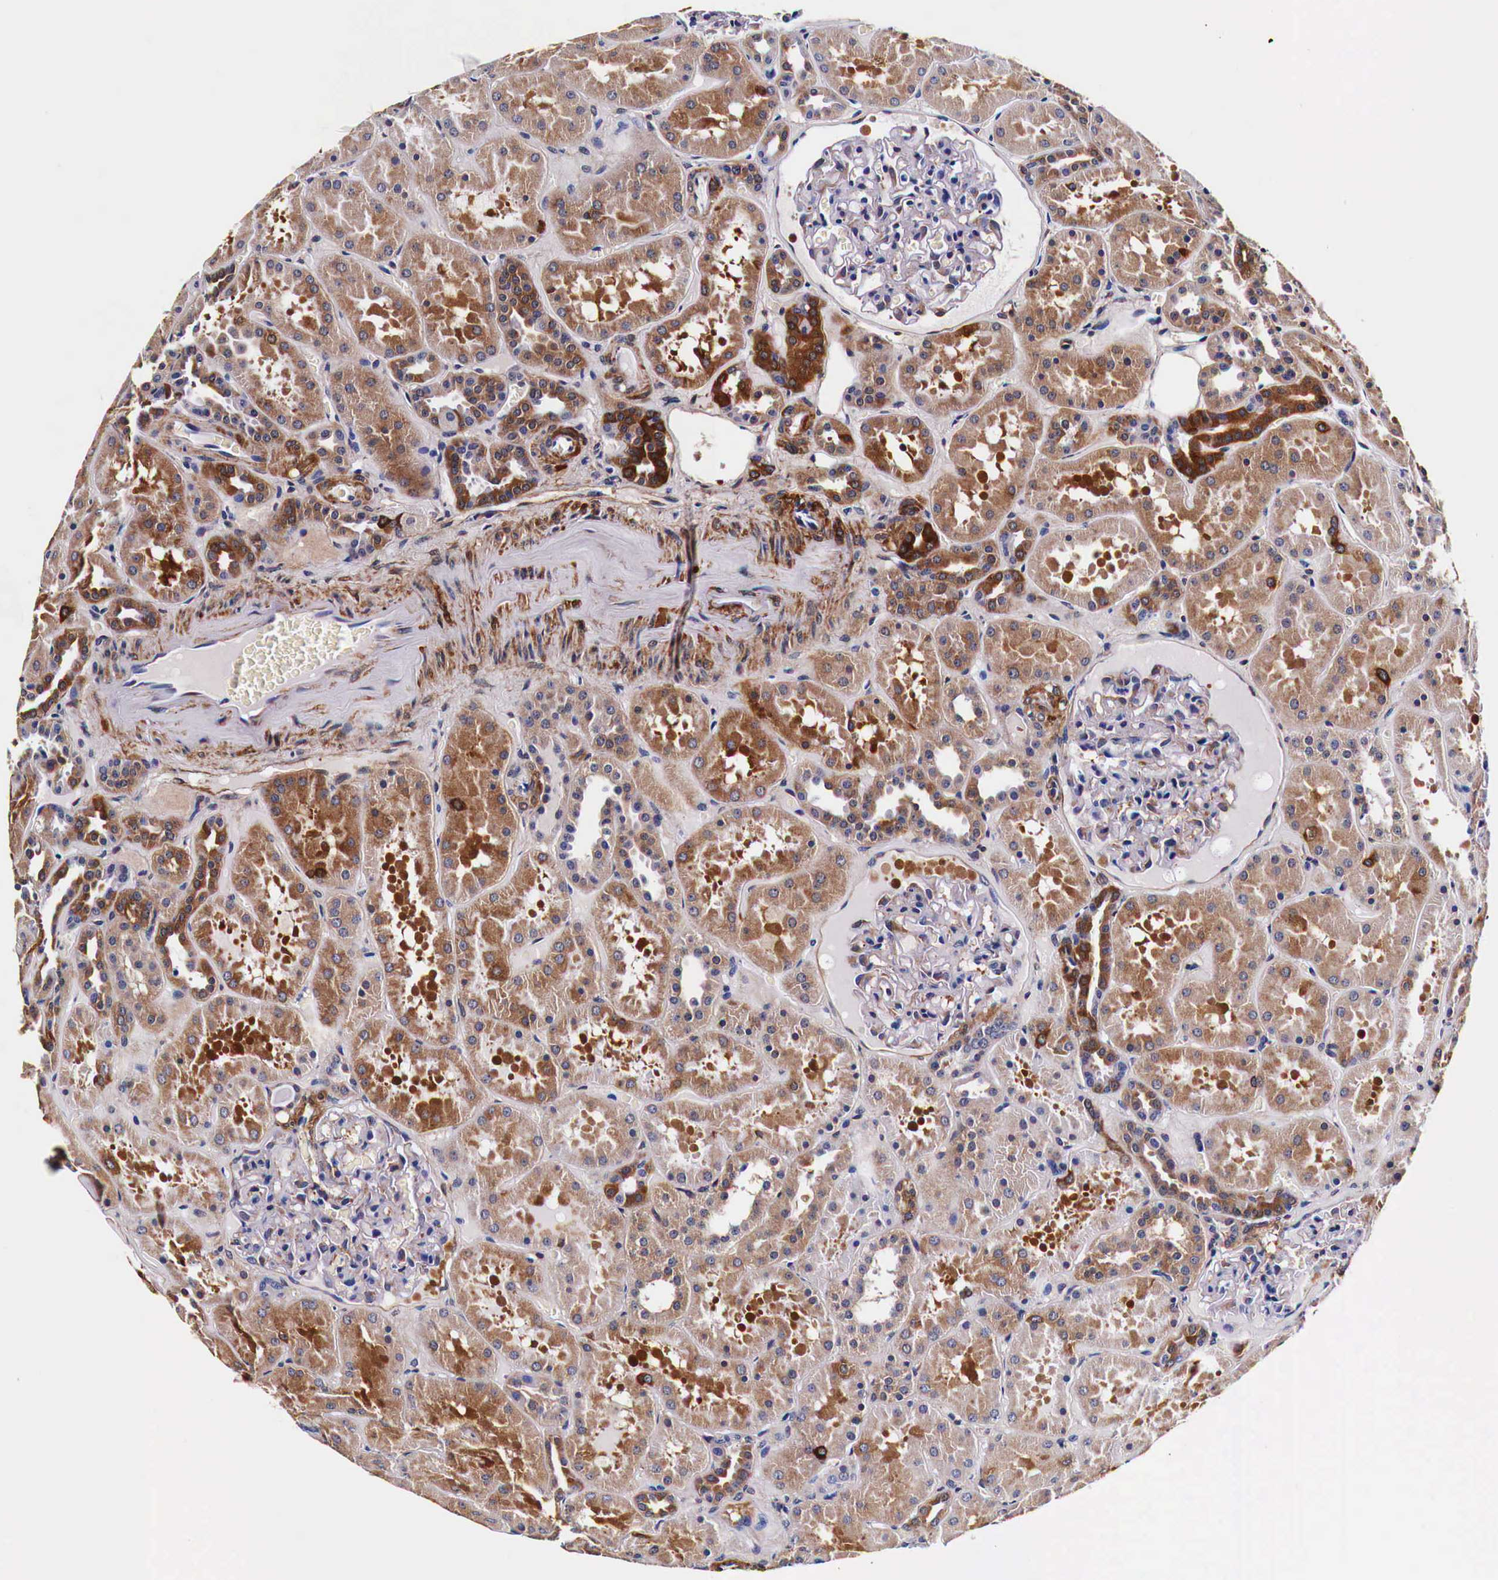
{"staining": {"intensity": "weak", "quantity": "<25%", "location": "cytoplasmic/membranous"}, "tissue": "kidney", "cell_type": "Cells in glomeruli", "image_type": "normal", "snomed": [{"axis": "morphology", "description": "Normal tissue, NOS"}, {"axis": "topography", "description": "Kidney"}], "caption": "Cells in glomeruli show no significant protein expression in normal kidney. Nuclei are stained in blue.", "gene": "HSPB1", "patient": {"sex": "female", "age": 52}}